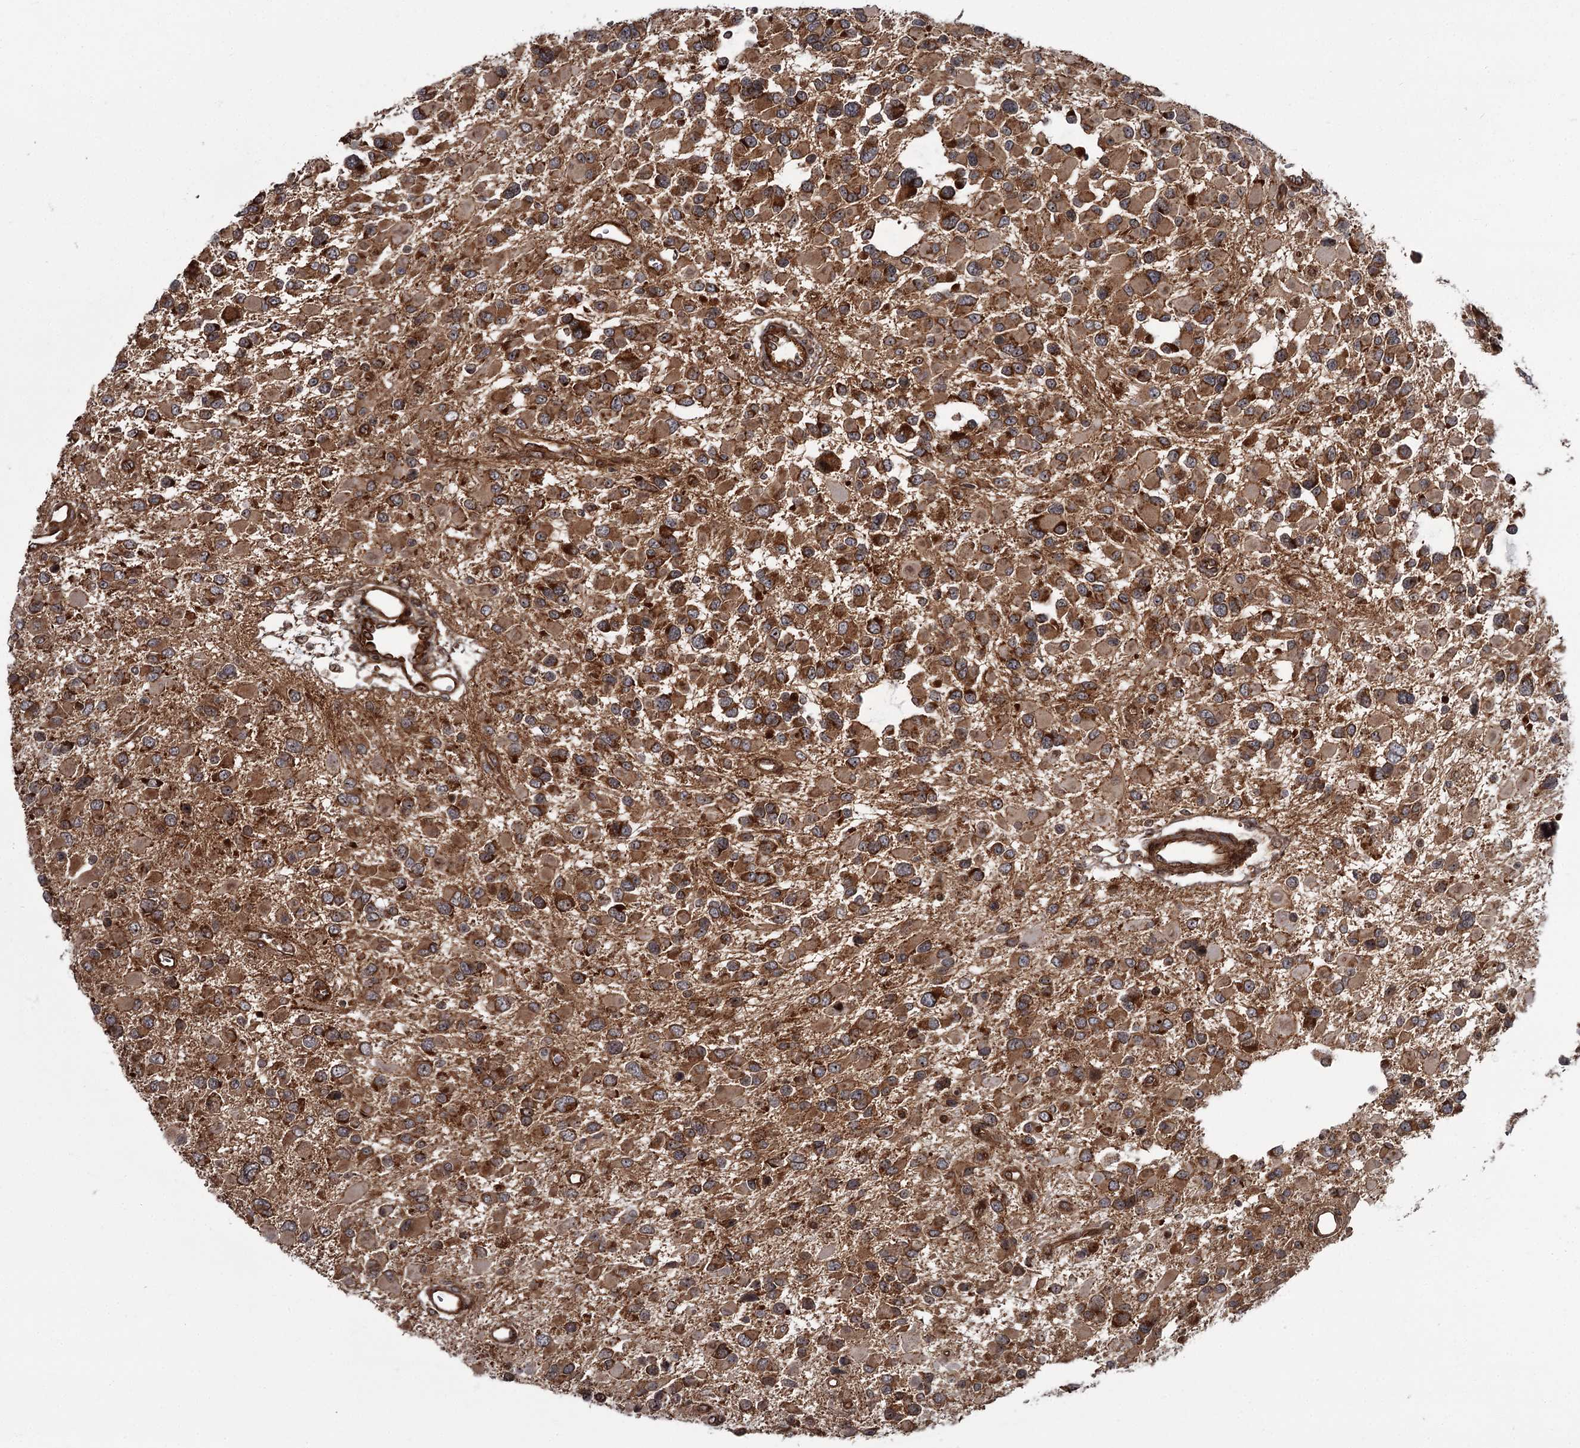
{"staining": {"intensity": "moderate", "quantity": ">75%", "location": "cytoplasmic/membranous"}, "tissue": "glioma", "cell_type": "Tumor cells", "image_type": "cancer", "snomed": [{"axis": "morphology", "description": "Glioma, malignant, High grade"}, {"axis": "topography", "description": "Brain"}], "caption": "The photomicrograph shows immunohistochemical staining of malignant glioma (high-grade). There is moderate cytoplasmic/membranous expression is present in approximately >75% of tumor cells. (DAB IHC, brown staining for protein, blue staining for nuclei).", "gene": "THAP9", "patient": {"sex": "male", "age": 53}}